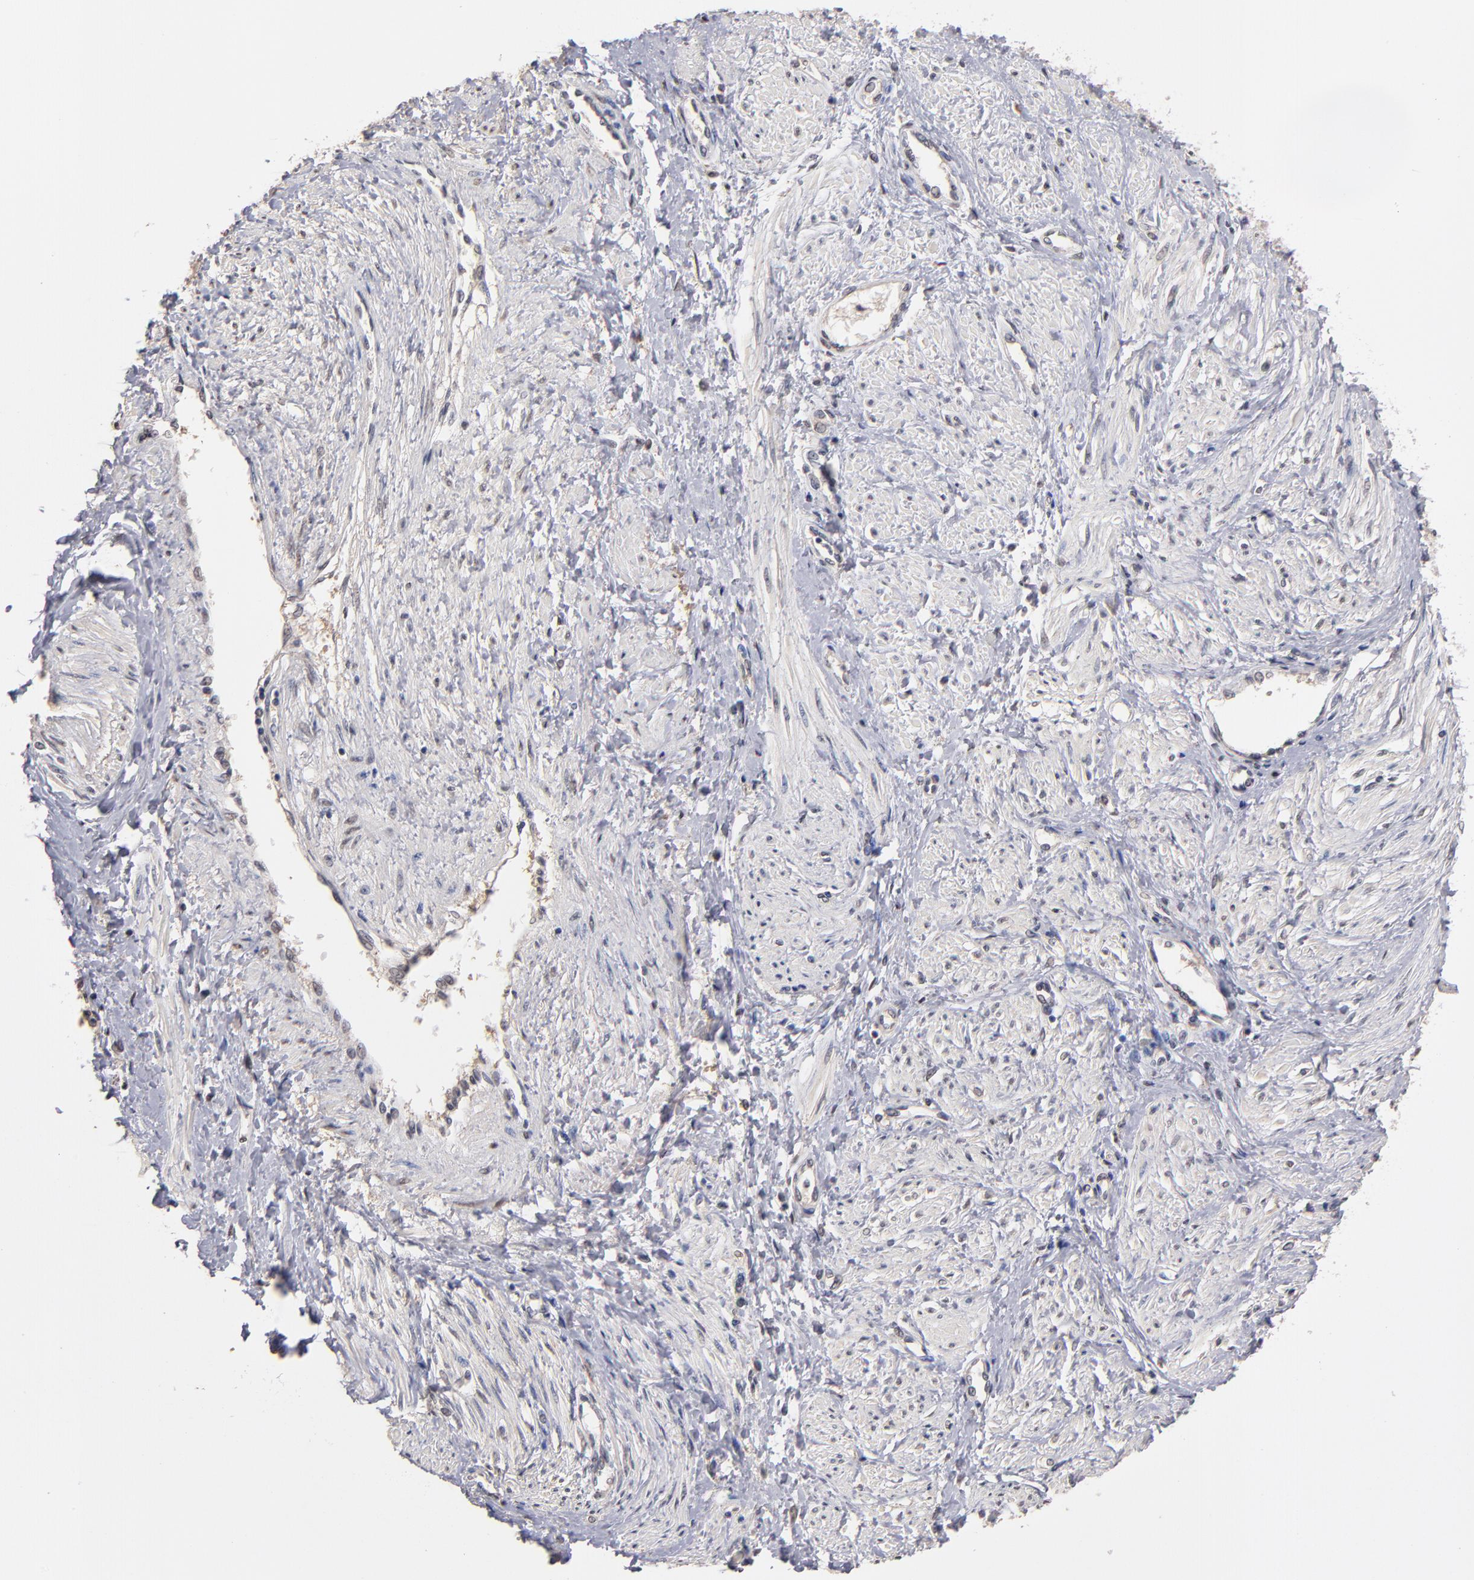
{"staining": {"intensity": "negative", "quantity": "none", "location": "none"}, "tissue": "smooth muscle", "cell_type": "Smooth muscle cells", "image_type": "normal", "snomed": [{"axis": "morphology", "description": "Normal tissue, NOS"}, {"axis": "topography", "description": "Smooth muscle"}, {"axis": "topography", "description": "Uterus"}], "caption": "Photomicrograph shows no significant protein expression in smooth muscle cells of benign smooth muscle. The staining was performed using DAB to visualize the protein expression in brown, while the nuclei were stained in blue with hematoxylin (Magnification: 20x).", "gene": "PSMD10", "patient": {"sex": "female", "age": 39}}